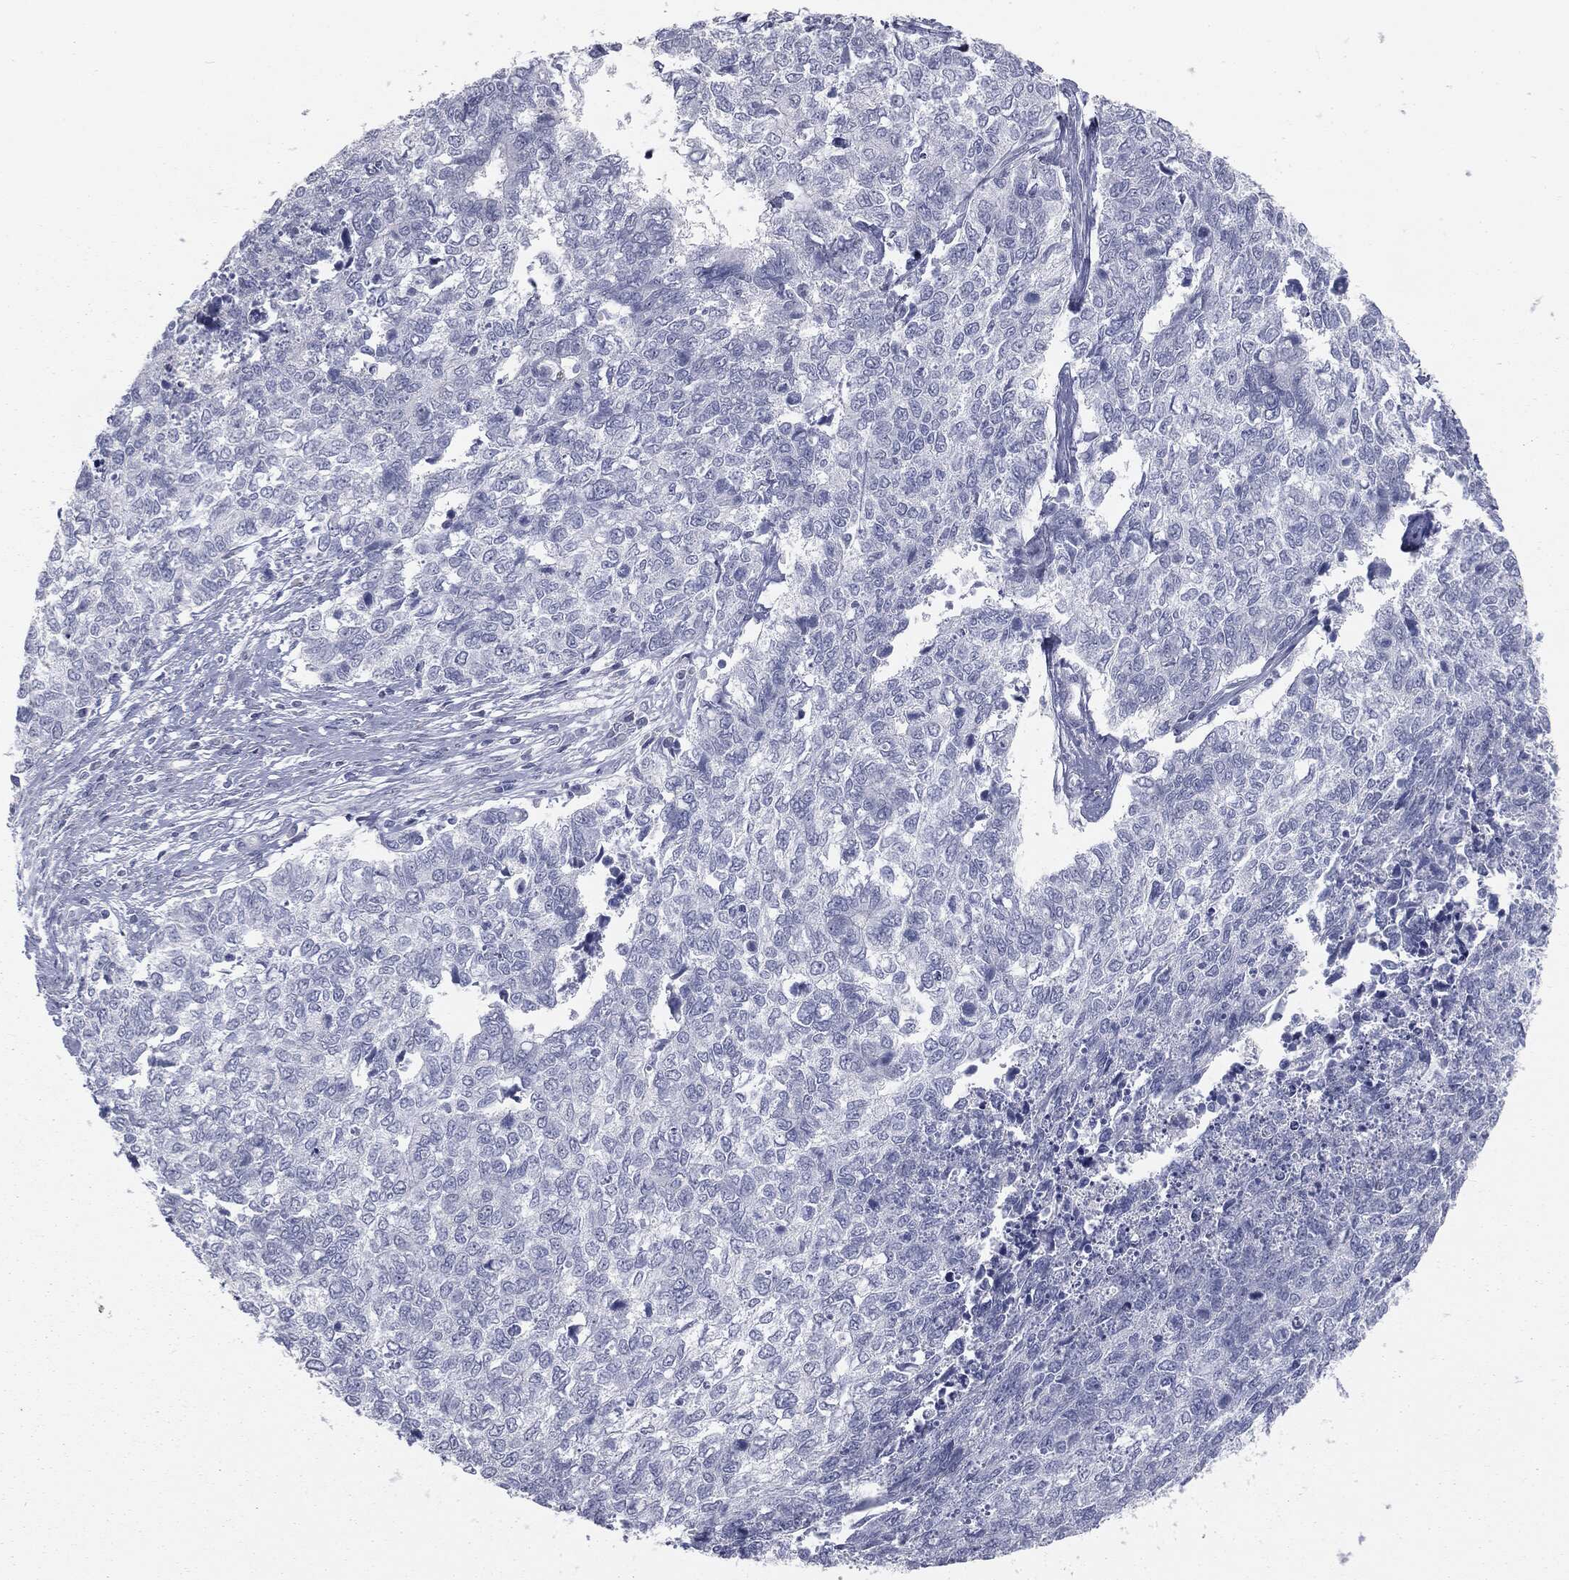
{"staining": {"intensity": "negative", "quantity": "none", "location": "none"}, "tissue": "cervical cancer", "cell_type": "Tumor cells", "image_type": "cancer", "snomed": [{"axis": "morphology", "description": "Adenocarcinoma, NOS"}, {"axis": "topography", "description": "Cervix"}], "caption": "Immunohistochemical staining of human cervical cancer reveals no significant expression in tumor cells.", "gene": "MUC5AC", "patient": {"sex": "female", "age": 63}}